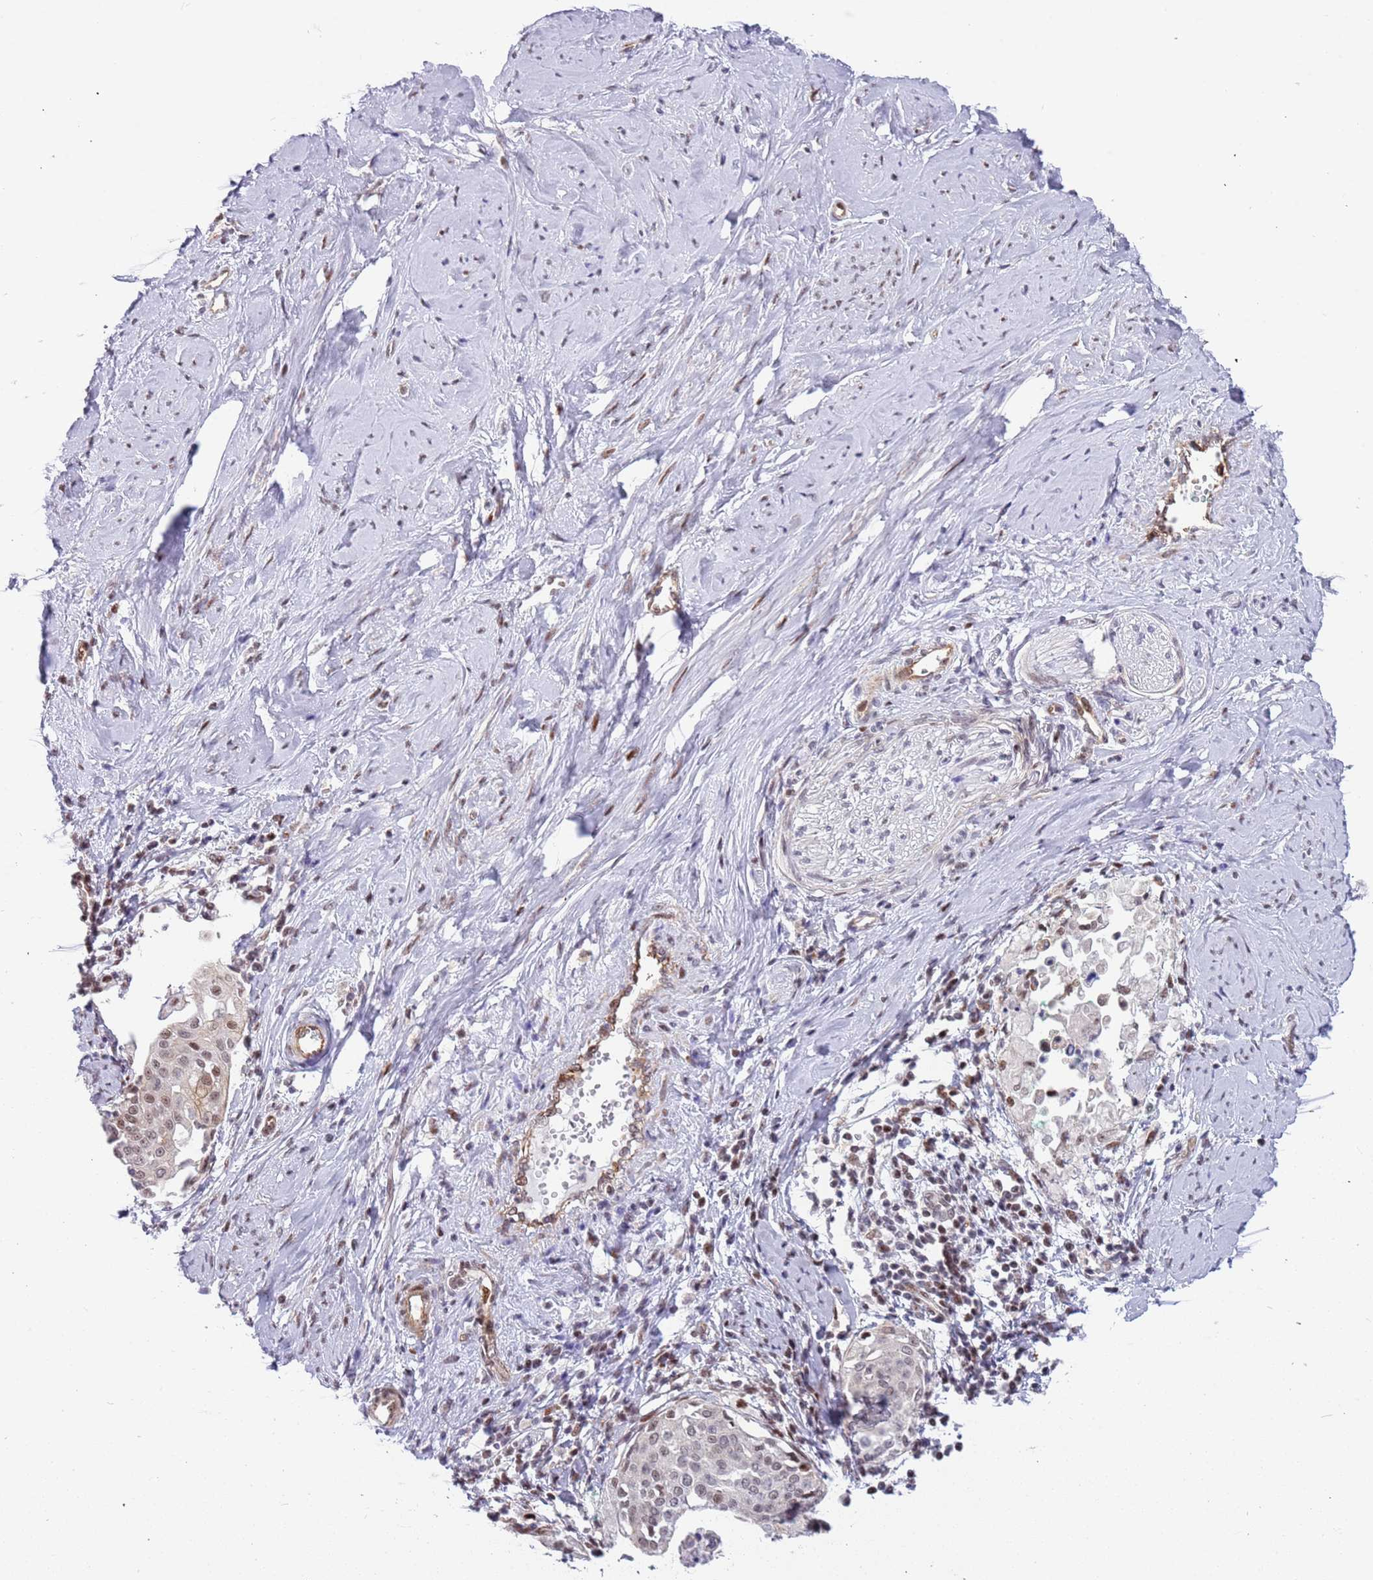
{"staining": {"intensity": "weak", "quantity": "25%-75%", "location": "nuclear"}, "tissue": "cervical cancer", "cell_type": "Tumor cells", "image_type": "cancer", "snomed": [{"axis": "morphology", "description": "Squamous cell carcinoma, NOS"}, {"axis": "topography", "description": "Cervix"}], "caption": "This photomicrograph reveals squamous cell carcinoma (cervical) stained with IHC to label a protein in brown. The nuclear of tumor cells show weak positivity for the protein. Nuclei are counter-stained blue.", "gene": "LRMDA", "patient": {"sex": "female", "age": 44}}